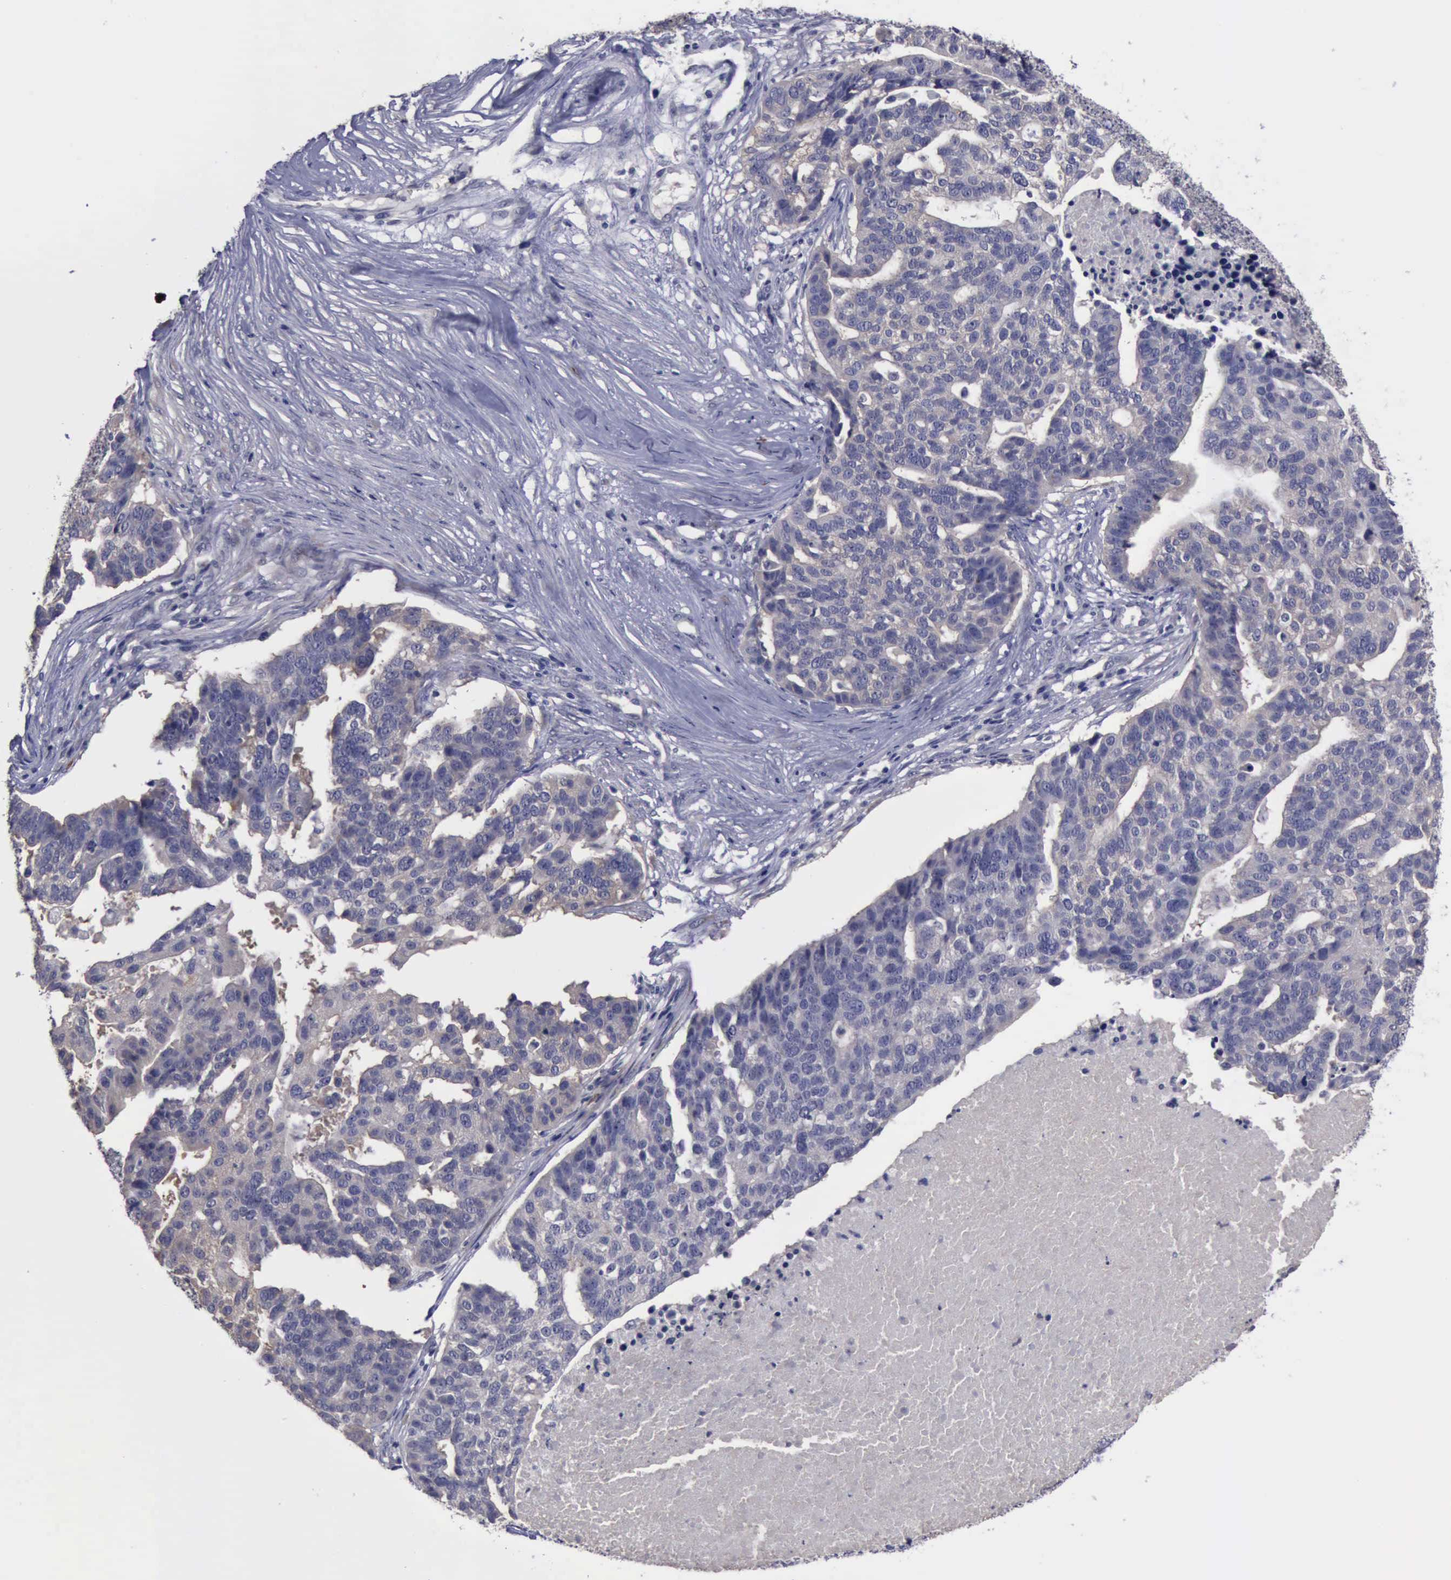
{"staining": {"intensity": "negative", "quantity": "none", "location": "none"}, "tissue": "ovarian cancer", "cell_type": "Tumor cells", "image_type": "cancer", "snomed": [{"axis": "morphology", "description": "Cystadenocarcinoma, serous, NOS"}, {"axis": "topography", "description": "Ovary"}], "caption": "A micrograph of ovarian cancer stained for a protein reveals no brown staining in tumor cells.", "gene": "PHKA1", "patient": {"sex": "female", "age": 59}}